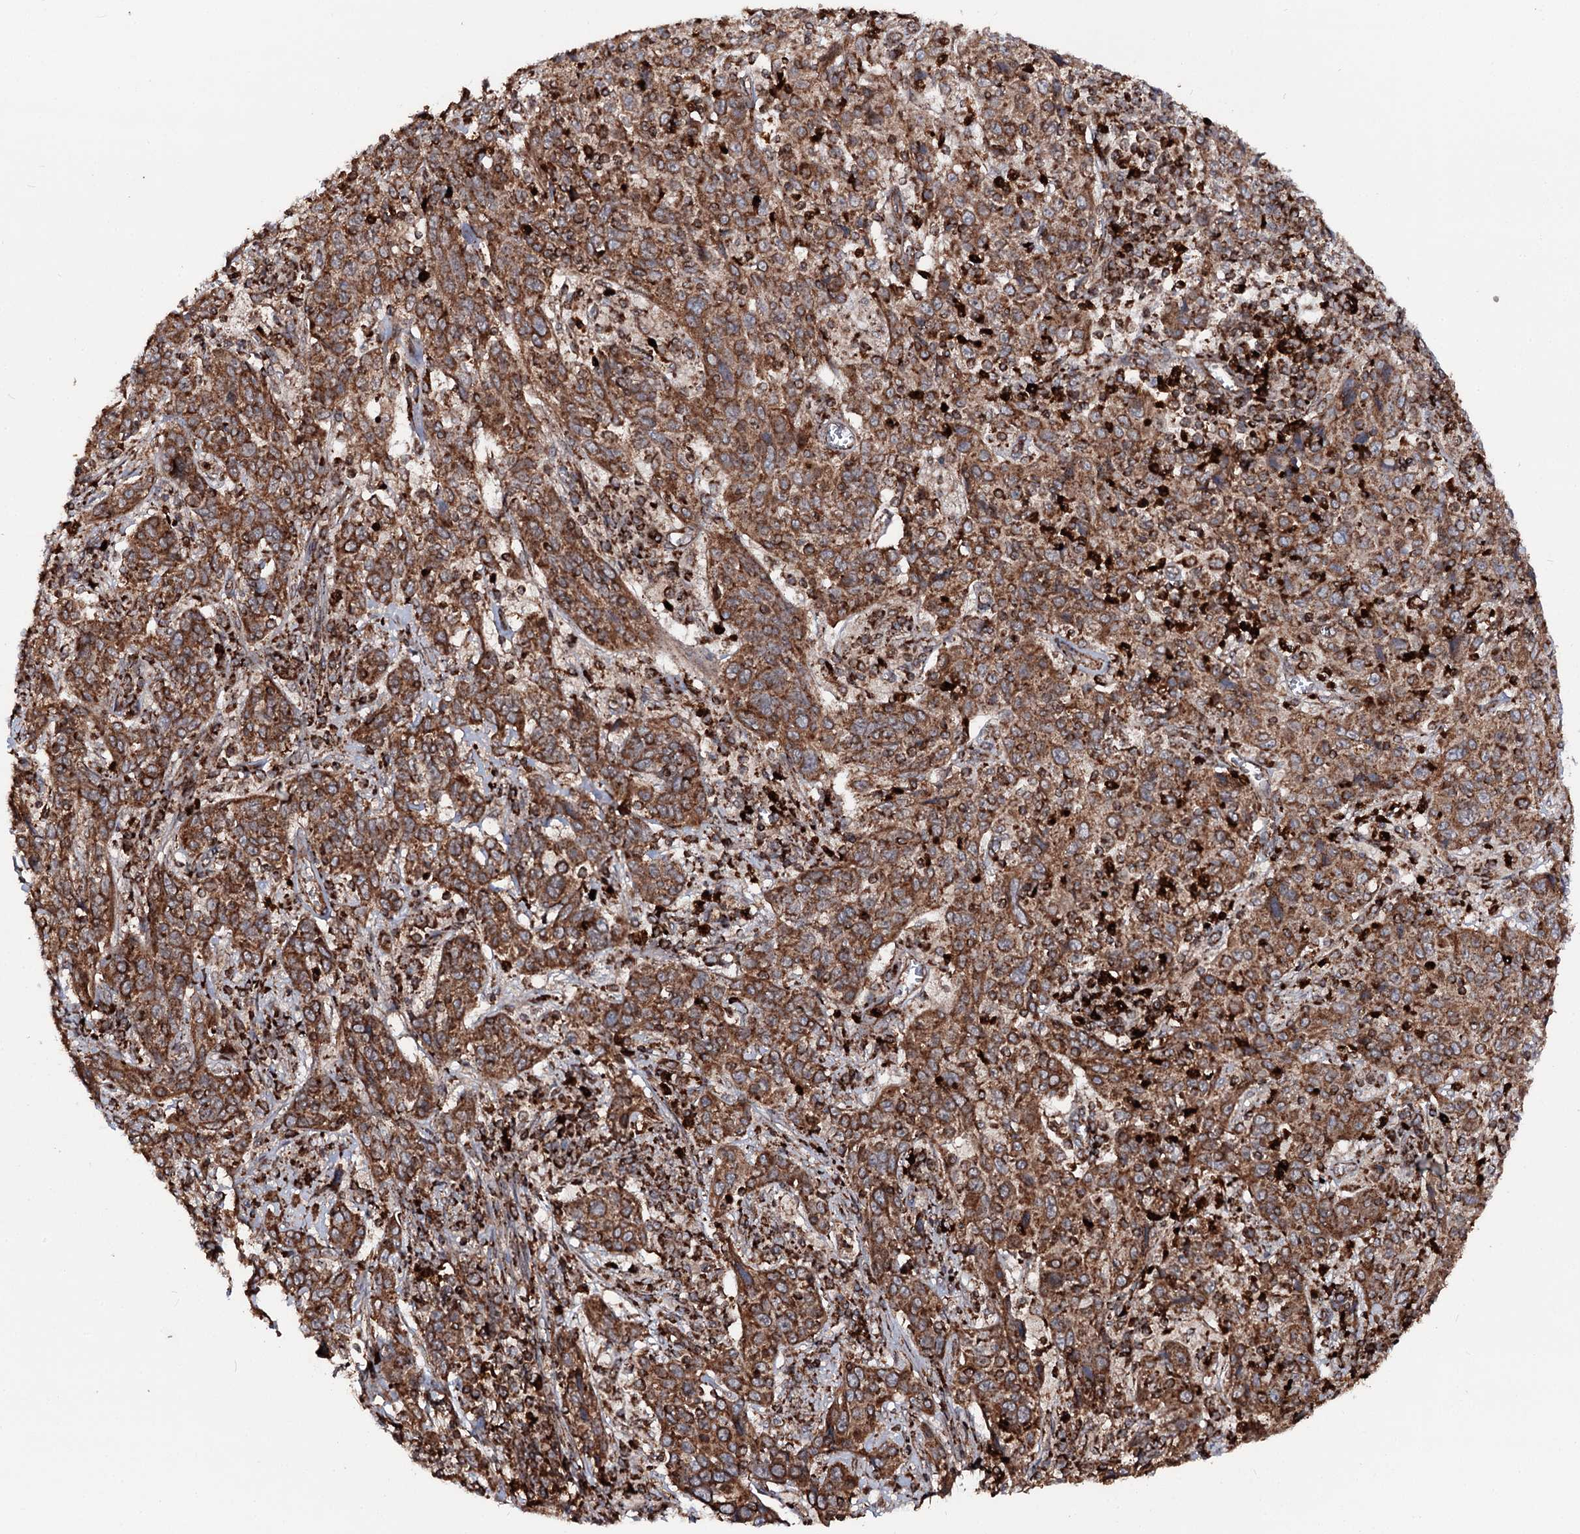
{"staining": {"intensity": "strong", "quantity": ">75%", "location": "cytoplasmic/membranous"}, "tissue": "cervical cancer", "cell_type": "Tumor cells", "image_type": "cancer", "snomed": [{"axis": "morphology", "description": "Squamous cell carcinoma, NOS"}, {"axis": "topography", "description": "Cervix"}], "caption": "Immunohistochemistry staining of cervical cancer (squamous cell carcinoma), which displays high levels of strong cytoplasmic/membranous positivity in about >75% of tumor cells indicating strong cytoplasmic/membranous protein staining. The staining was performed using DAB (brown) for protein detection and nuclei were counterstained in hematoxylin (blue).", "gene": "FGFR1OP2", "patient": {"sex": "female", "age": 46}}